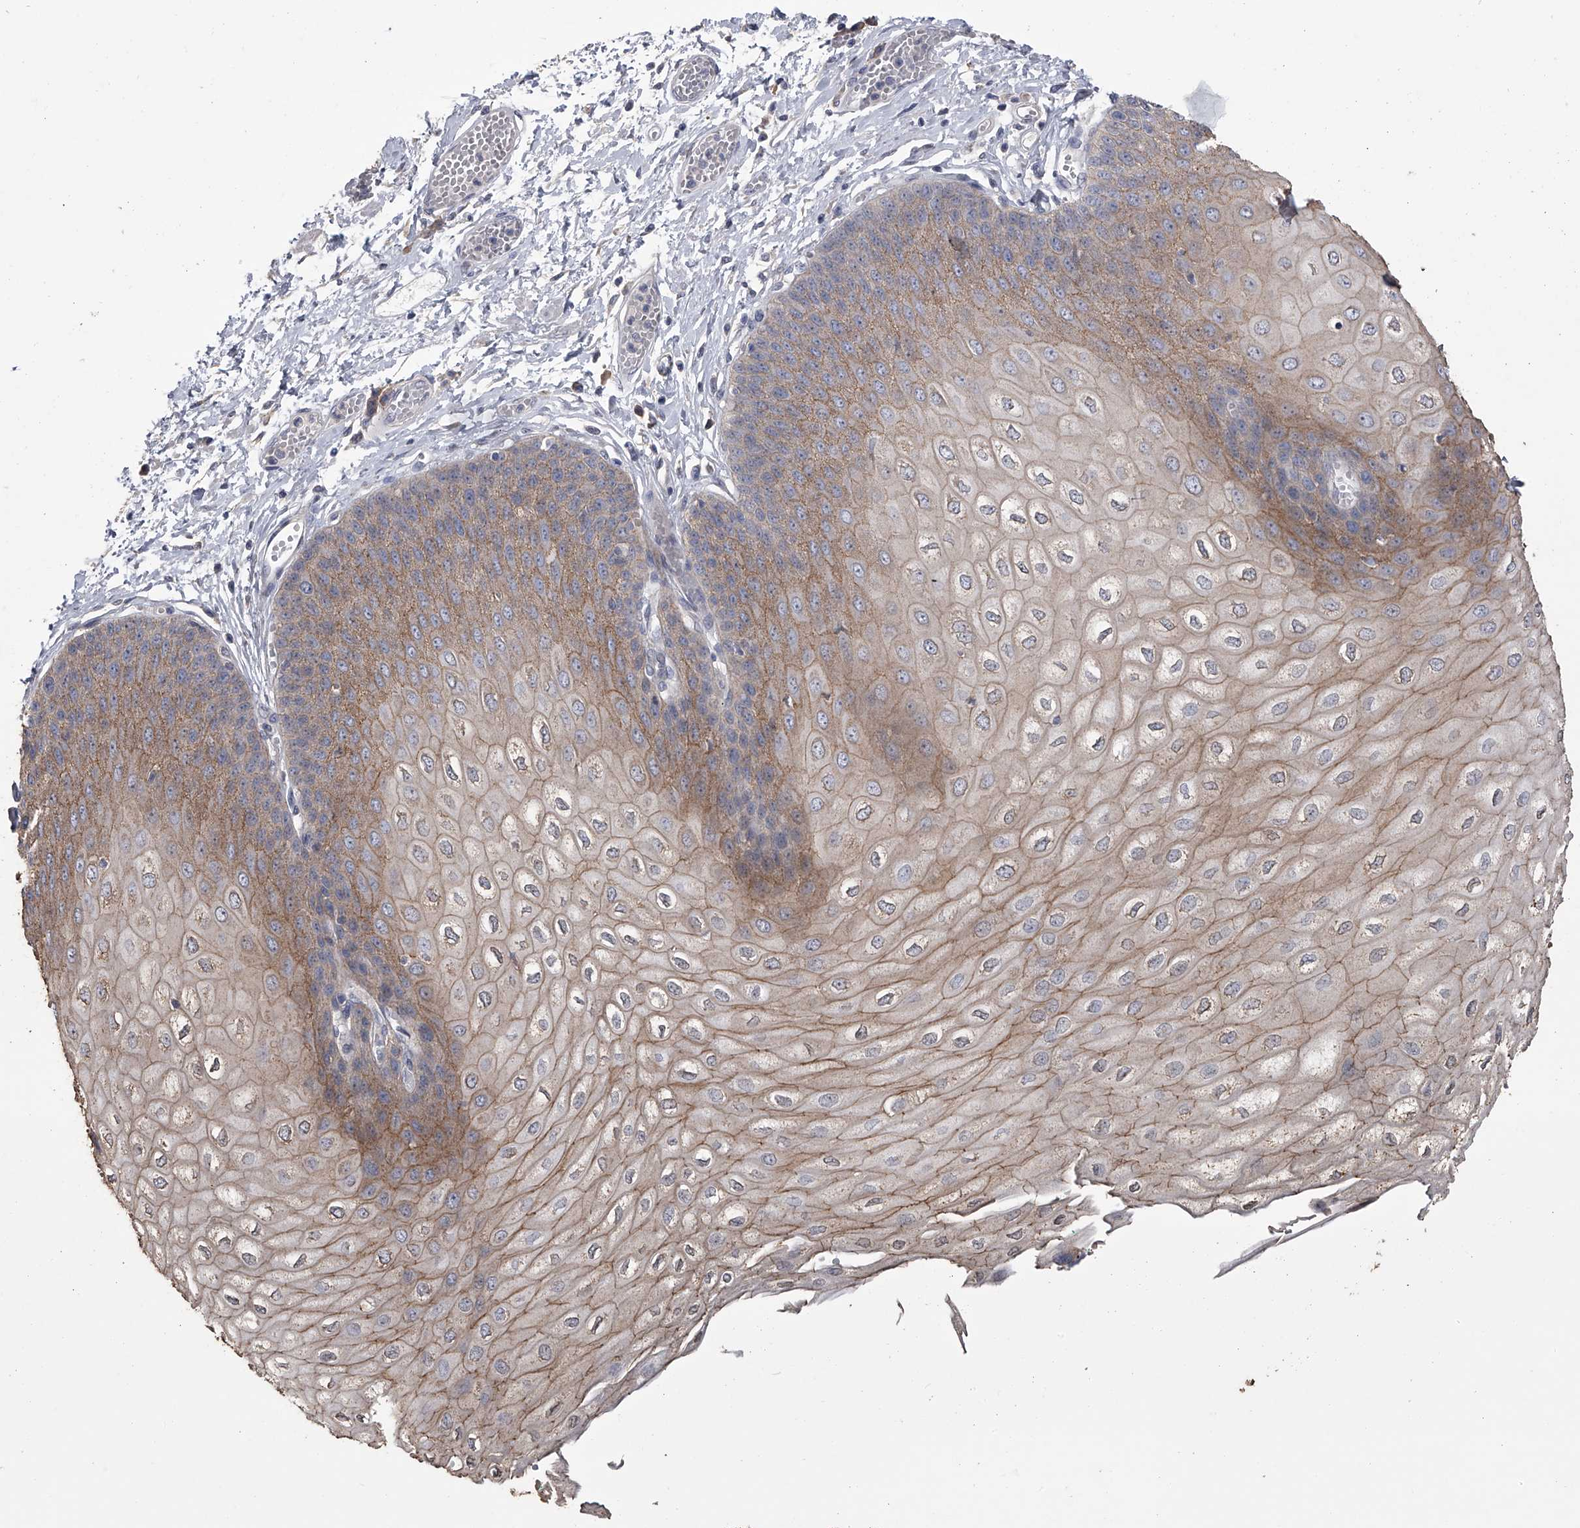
{"staining": {"intensity": "moderate", "quantity": ">75%", "location": "cytoplasmic/membranous"}, "tissue": "esophagus", "cell_type": "Squamous epithelial cells", "image_type": "normal", "snomed": [{"axis": "morphology", "description": "Normal tissue, NOS"}, {"axis": "topography", "description": "Esophagus"}], "caption": "Normal esophagus was stained to show a protein in brown. There is medium levels of moderate cytoplasmic/membranous expression in about >75% of squamous epithelial cells. The staining is performed using DAB brown chromogen to label protein expression. The nuclei are counter-stained blue using hematoxylin.", "gene": "ZNF343", "patient": {"sex": "male", "age": 60}}